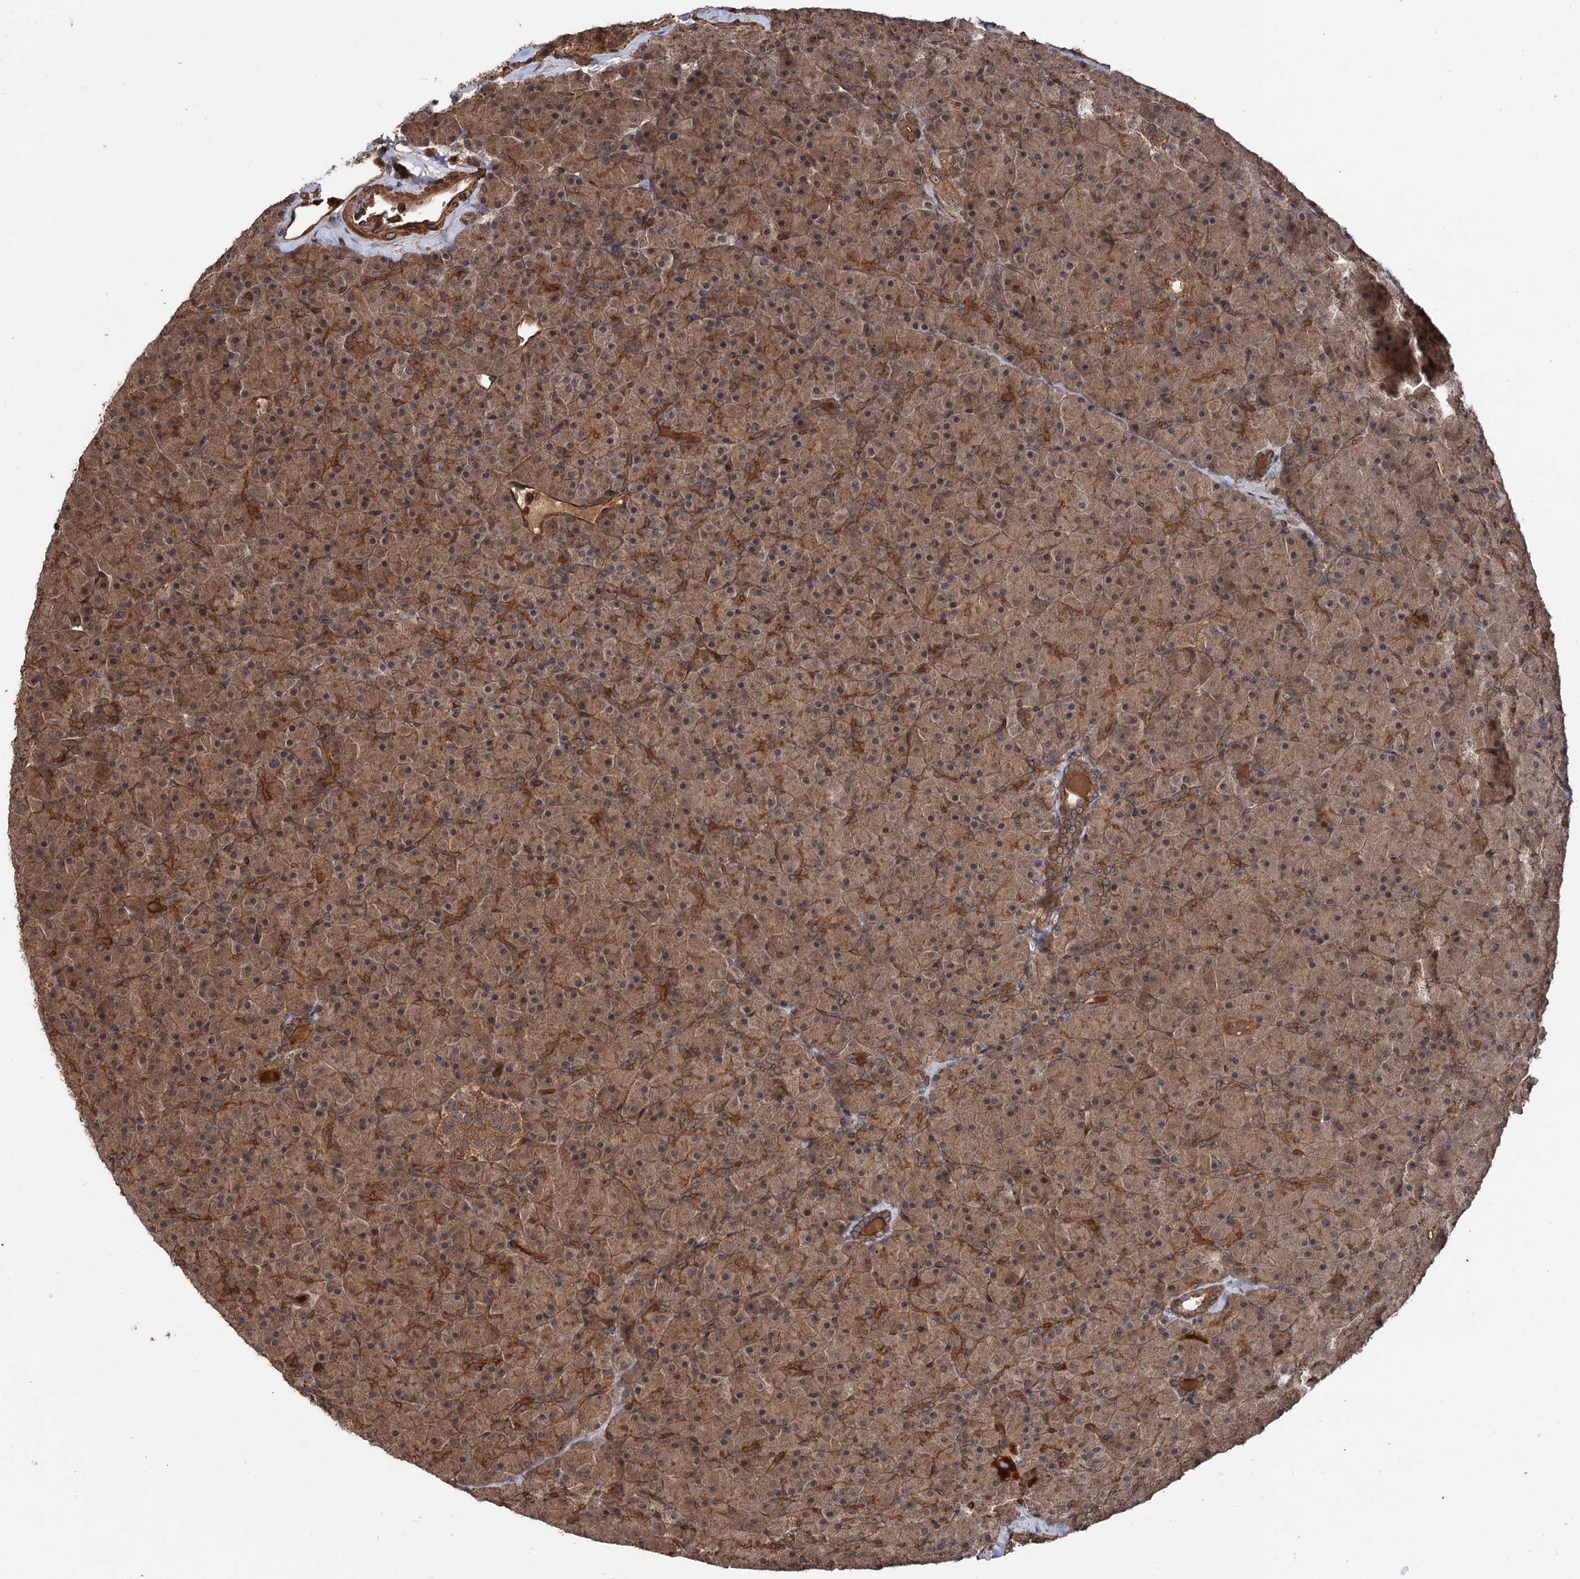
{"staining": {"intensity": "strong", "quantity": ">75%", "location": "cytoplasmic/membranous"}, "tissue": "pancreas", "cell_type": "Exocrine glandular cells", "image_type": "normal", "snomed": [{"axis": "morphology", "description": "Normal tissue, NOS"}, {"axis": "topography", "description": "Pancreas"}], "caption": "Immunohistochemical staining of unremarkable human pancreas shows strong cytoplasmic/membranous protein staining in approximately >75% of exocrine glandular cells. (IHC, brightfield microscopy, high magnification).", "gene": "ADK", "patient": {"sex": "male", "age": 36}}